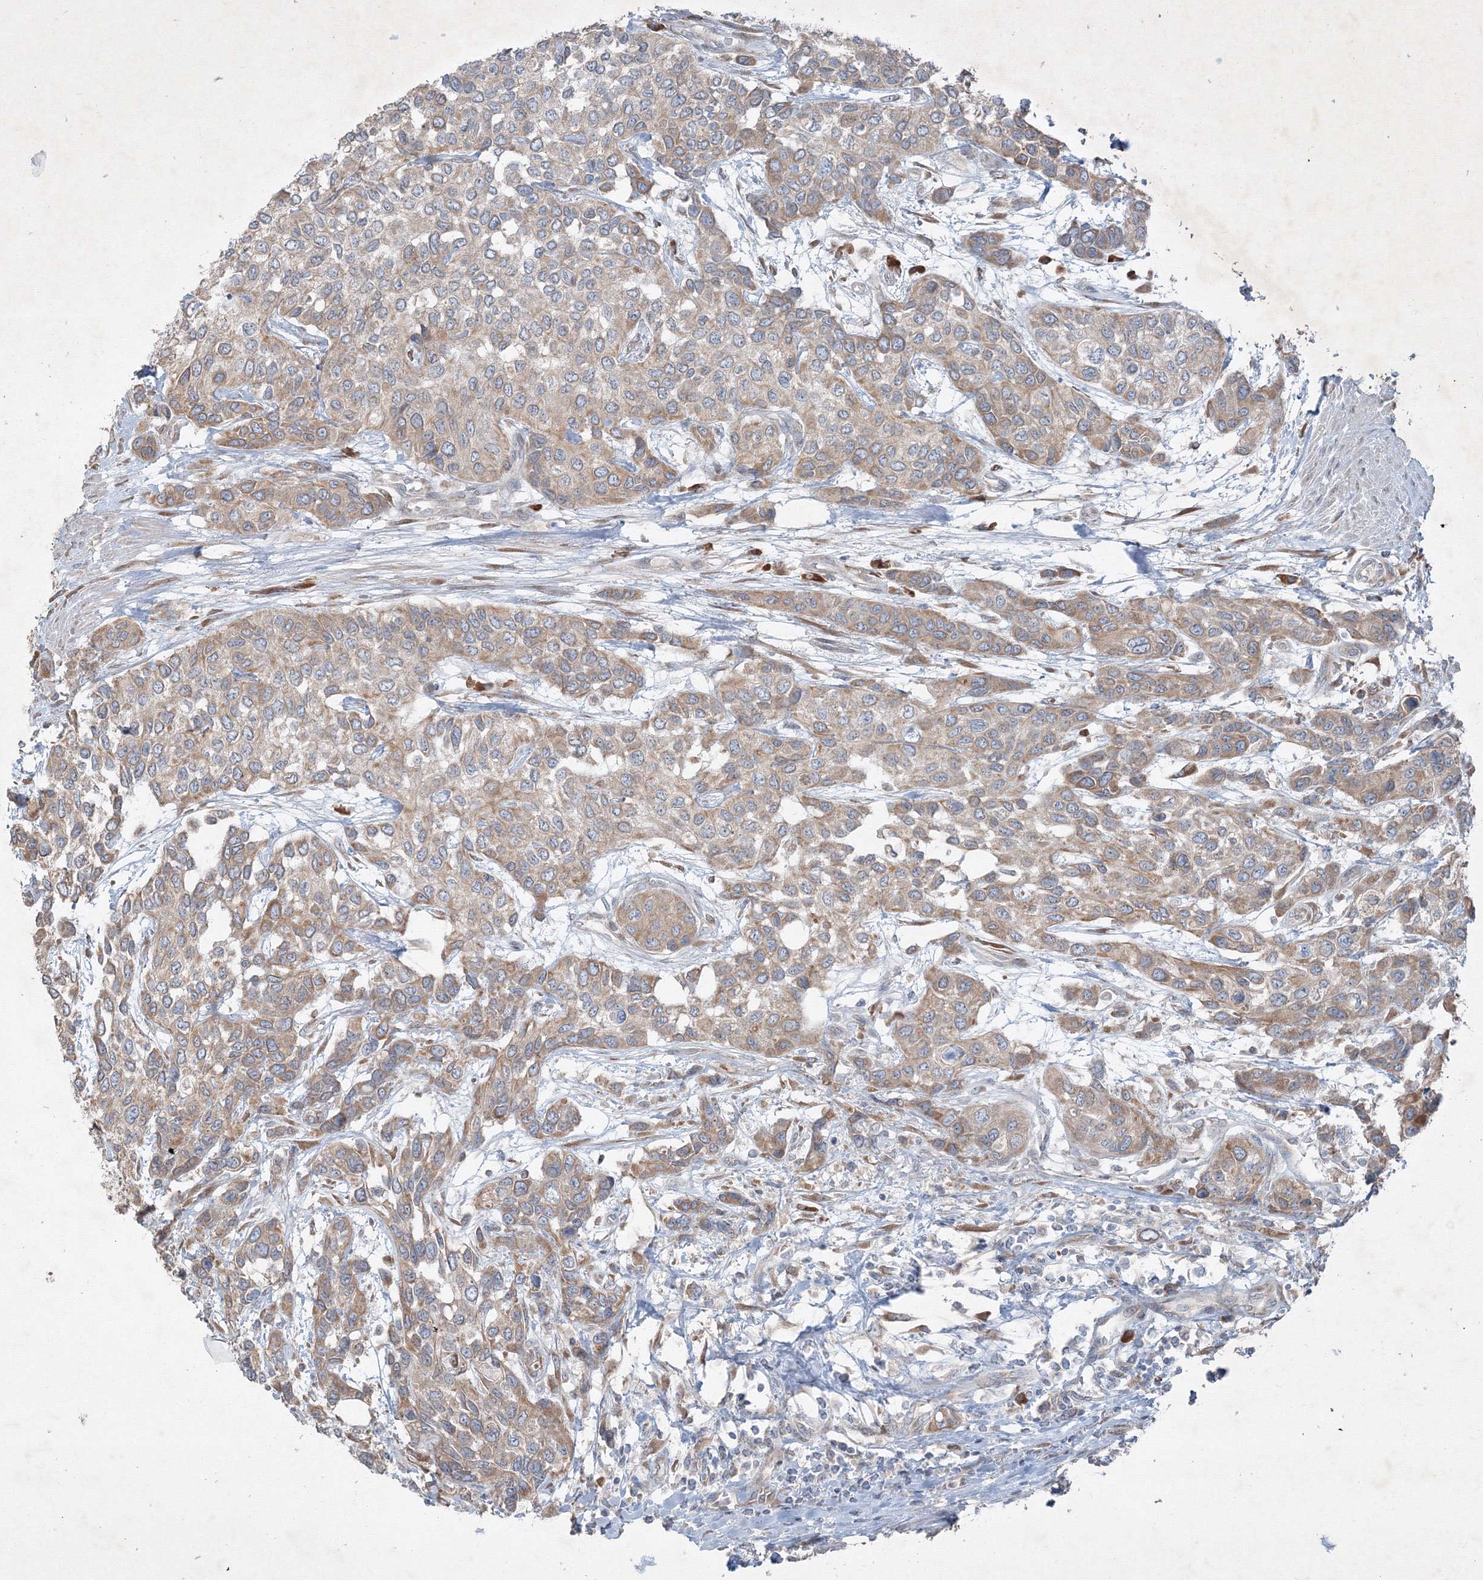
{"staining": {"intensity": "moderate", "quantity": ">75%", "location": "cytoplasmic/membranous"}, "tissue": "urothelial cancer", "cell_type": "Tumor cells", "image_type": "cancer", "snomed": [{"axis": "morphology", "description": "Normal tissue, NOS"}, {"axis": "morphology", "description": "Urothelial carcinoma, High grade"}, {"axis": "topography", "description": "Vascular tissue"}, {"axis": "topography", "description": "Urinary bladder"}], "caption": "The micrograph demonstrates a brown stain indicating the presence of a protein in the cytoplasmic/membranous of tumor cells in urothelial cancer.", "gene": "IFNAR1", "patient": {"sex": "female", "age": 56}}